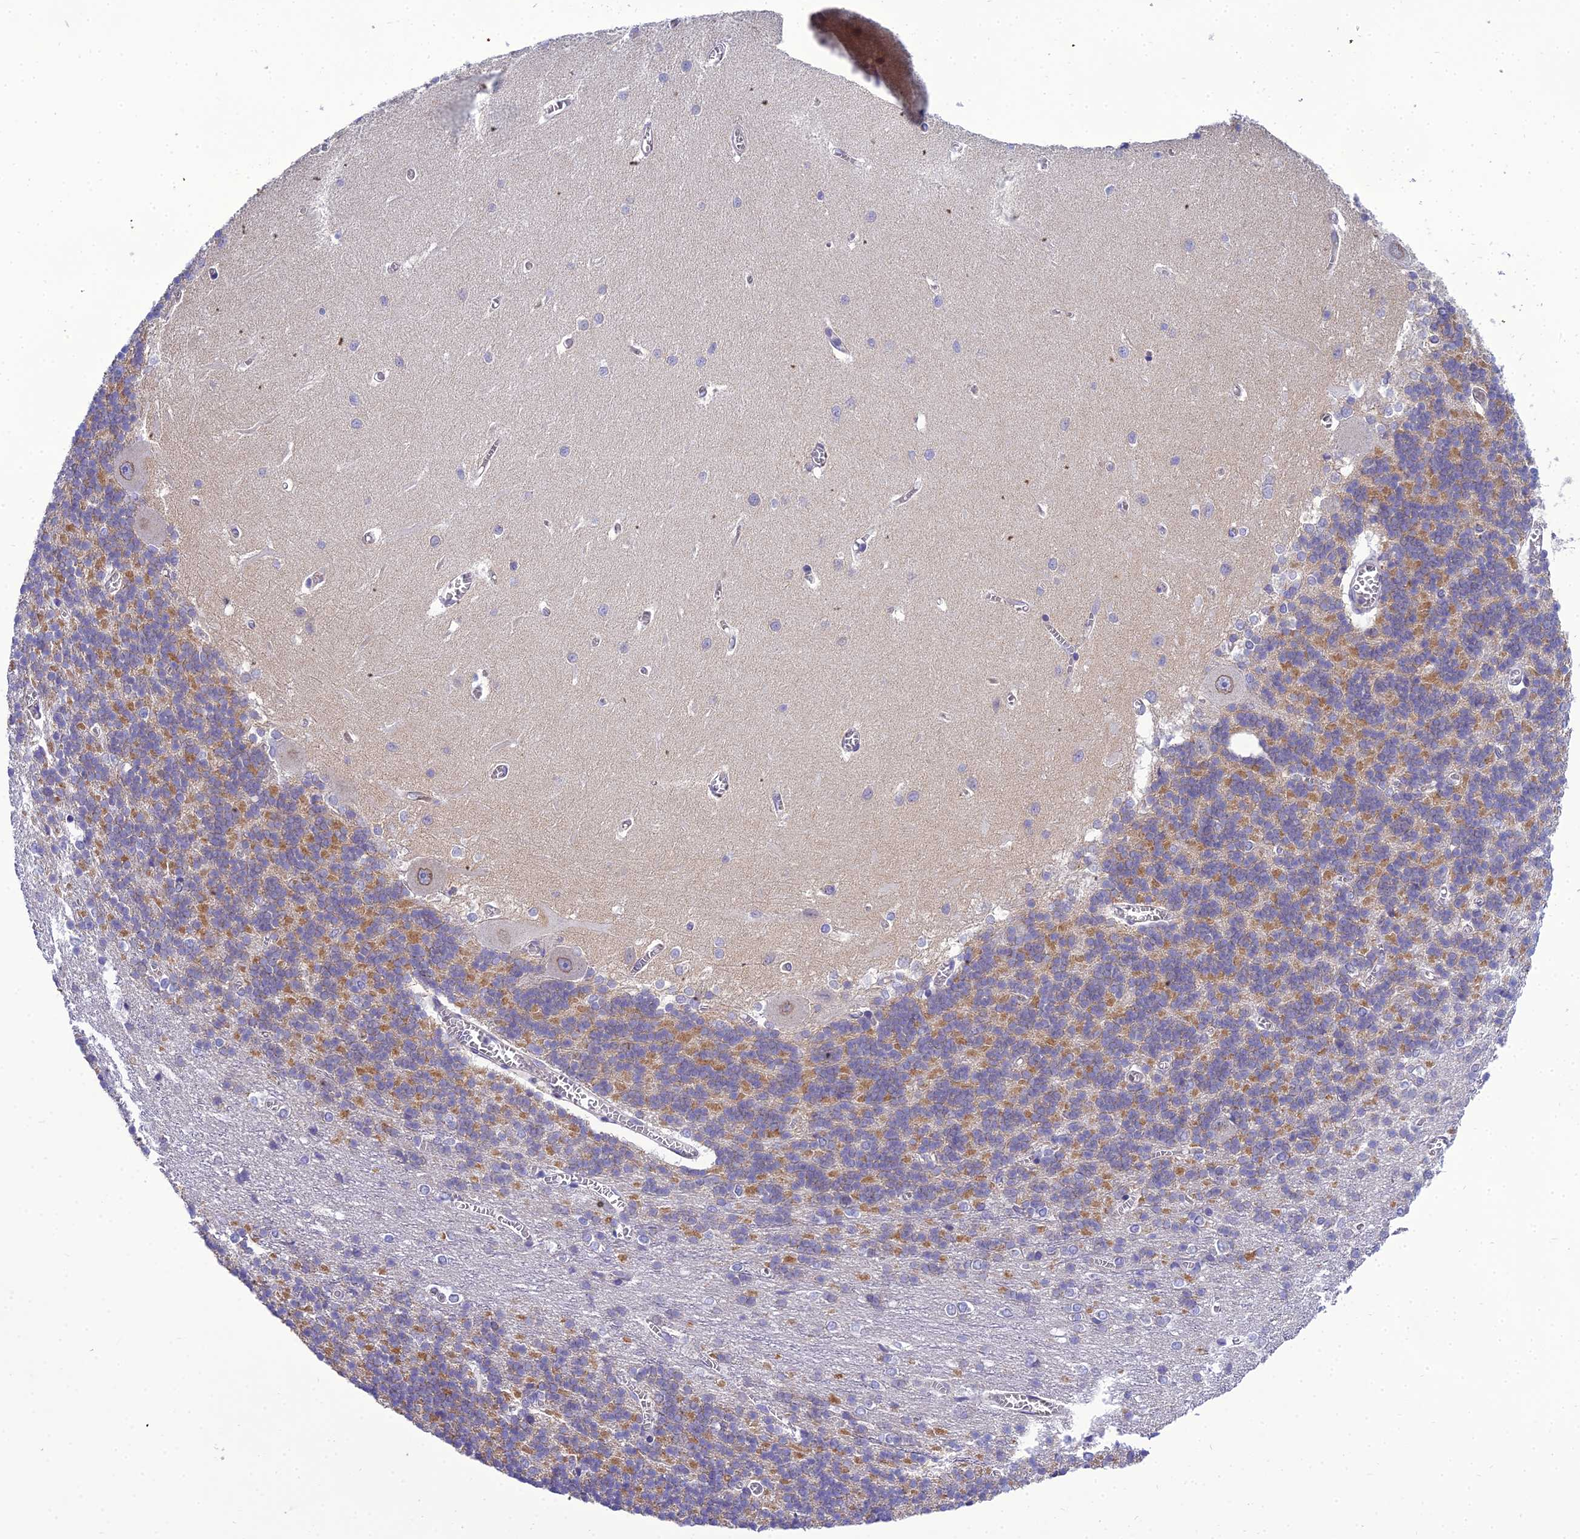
{"staining": {"intensity": "moderate", "quantity": "25%-75%", "location": "cytoplasmic/membranous"}, "tissue": "cerebellum", "cell_type": "Cells in granular layer", "image_type": "normal", "snomed": [{"axis": "morphology", "description": "Normal tissue, NOS"}, {"axis": "topography", "description": "Cerebellum"}], "caption": "This is a micrograph of immunohistochemistry staining of normal cerebellum, which shows moderate positivity in the cytoplasmic/membranous of cells in granular layer.", "gene": "GOLPH3", "patient": {"sex": "male", "age": 37}}